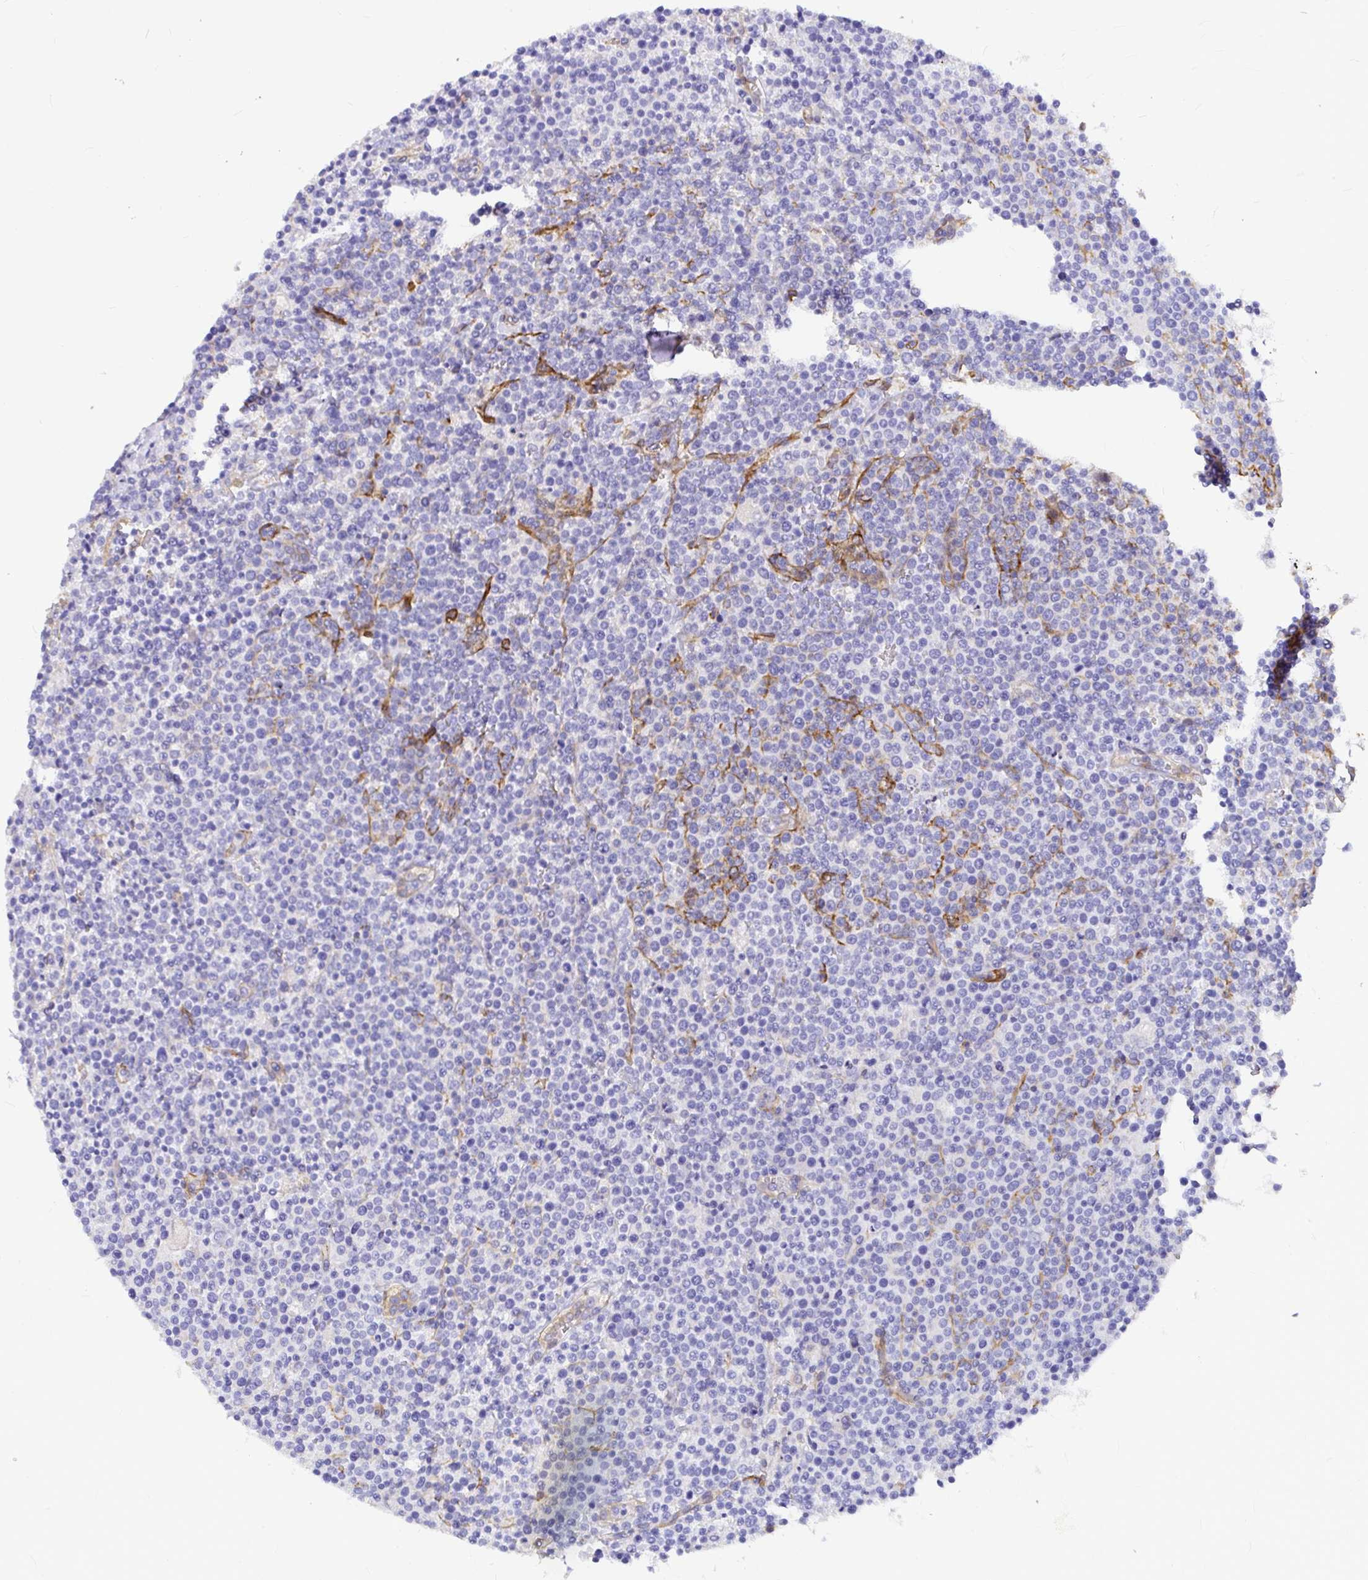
{"staining": {"intensity": "negative", "quantity": "none", "location": "none"}, "tissue": "lymphoma", "cell_type": "Tumor cells", "image_type": "cancer", "snomed": [{"axis": "morphology", "description": "Malignant lymphoma, non-Hodgkin's type, High grade"}, {"axis": "topography", "description": "Lymph node"}], "caption": "There is no significant expression in tumor cells of high-grade malignant lymphoma, non-Hodgkin's type.", "gene": "MYO1B", "patient": {"sex": "male", "age": 61}}